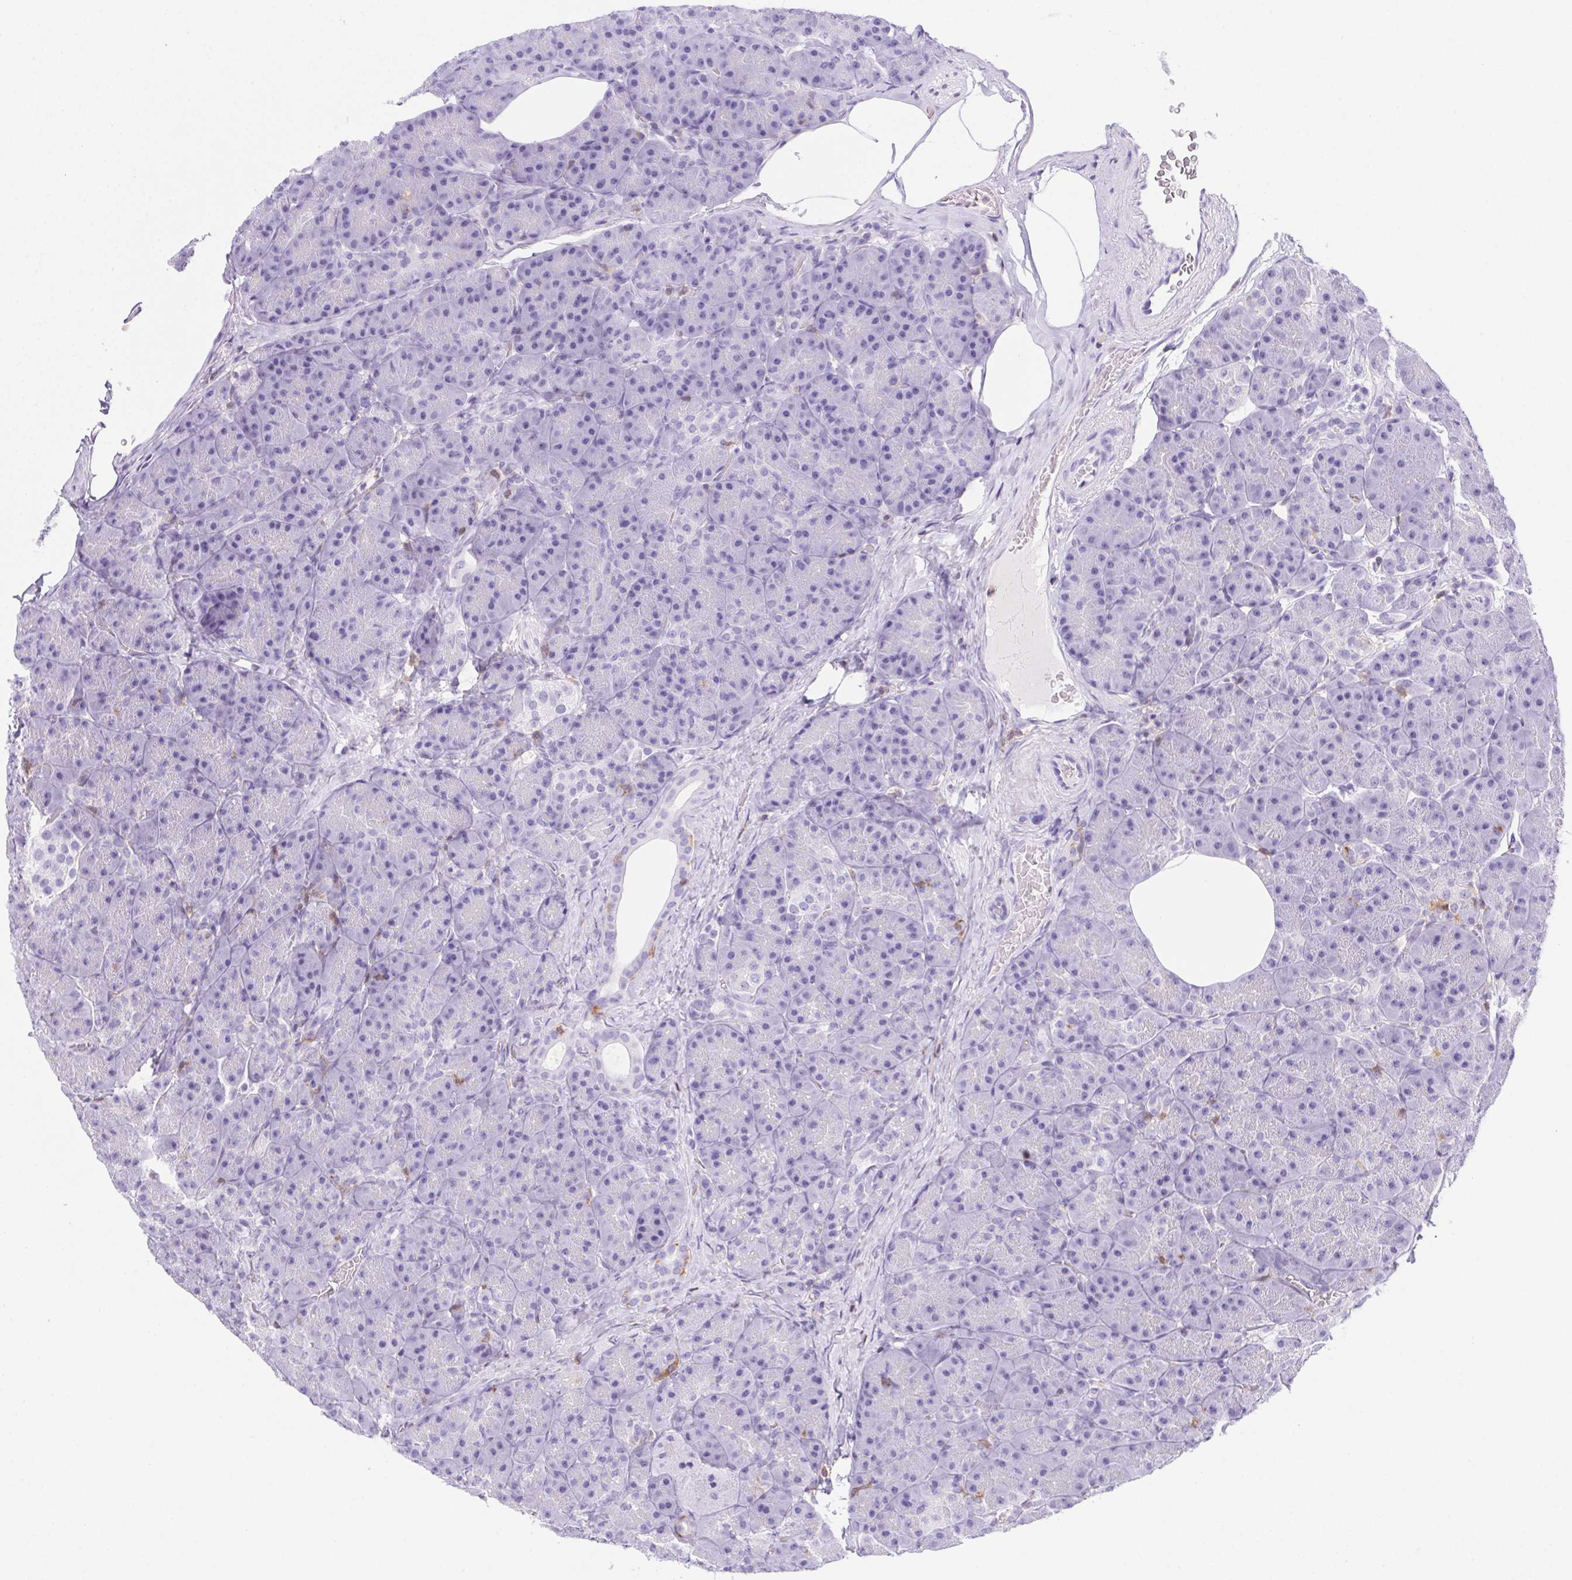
{"staining": {"intensity": "negative", "quantity": "none", "location": "none"}, "tissue": "pancreas", "cell_type": "Exocrine glandular cells", "image_type": "normal", "snomed": [{"axis": "morphology", "description": "Normal tissue, NOS"}, {"axis": "topography", "description": "Pancreas"}], "caption": "The micrograph demonstrates no significant expression in exocrine glandular cells of pancreas. (DAB (3,3'-diaminobenzidine) IHC, high magnification).", "gene": "APBB1IP", "patient": {"sex": "male", "age": 57}}